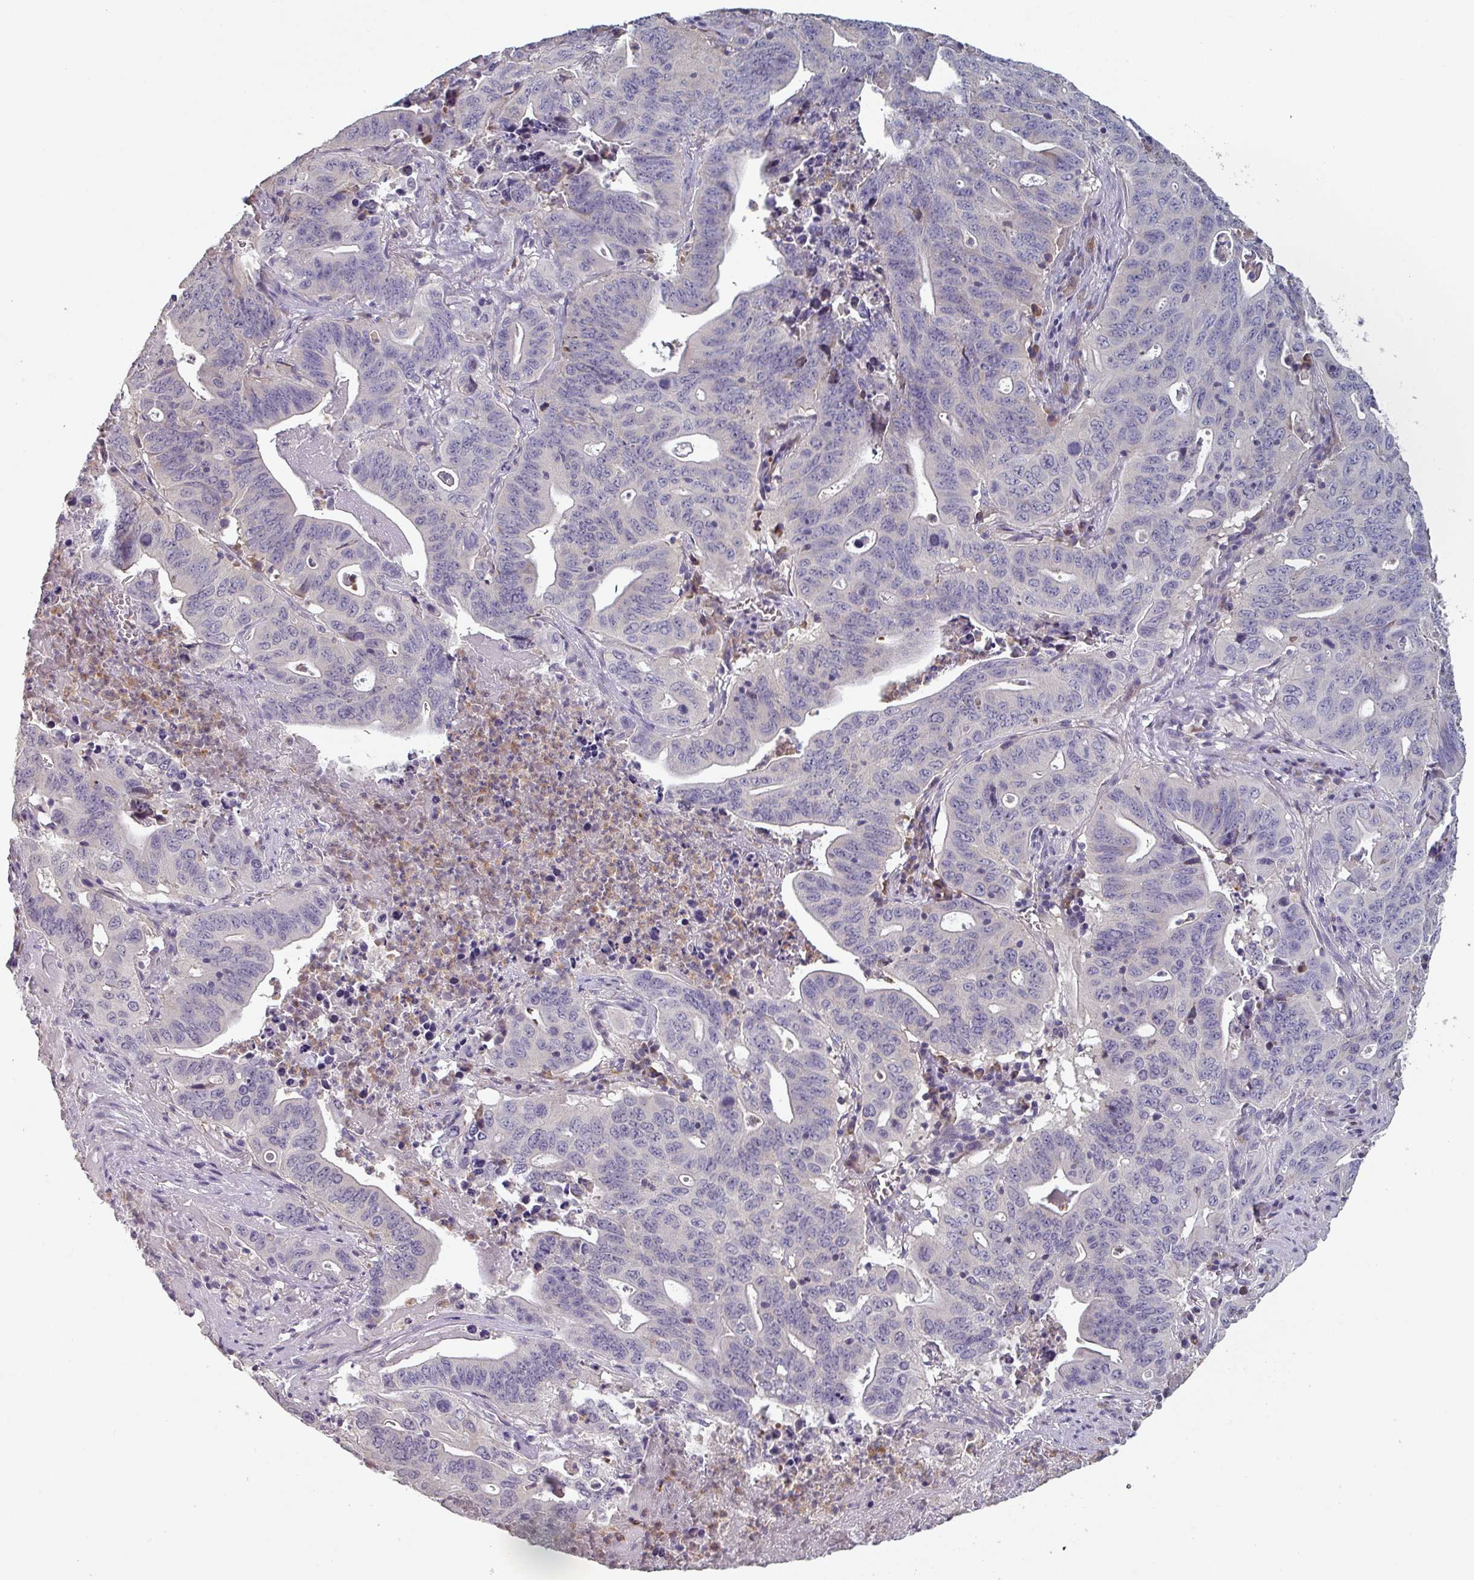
{"staining": {"intensity": "negative", "quantity": "none", "location": "none"}, "tissue": "lung cancer", "cell_type": "Tumor cells", "image_type": "cancer", "snomed": [{"axis": "morphology", "description": "Adenocarcinoma, NOS"}, {"axis": "topography", "description": "Lung"}], "caption": "A photomicrograph of human lung cancer (adenocarcinoma) is negative for staining in tumor cells.", "gene": "PRAMEF8", "patient": {"sex": "female", "age": 60}}